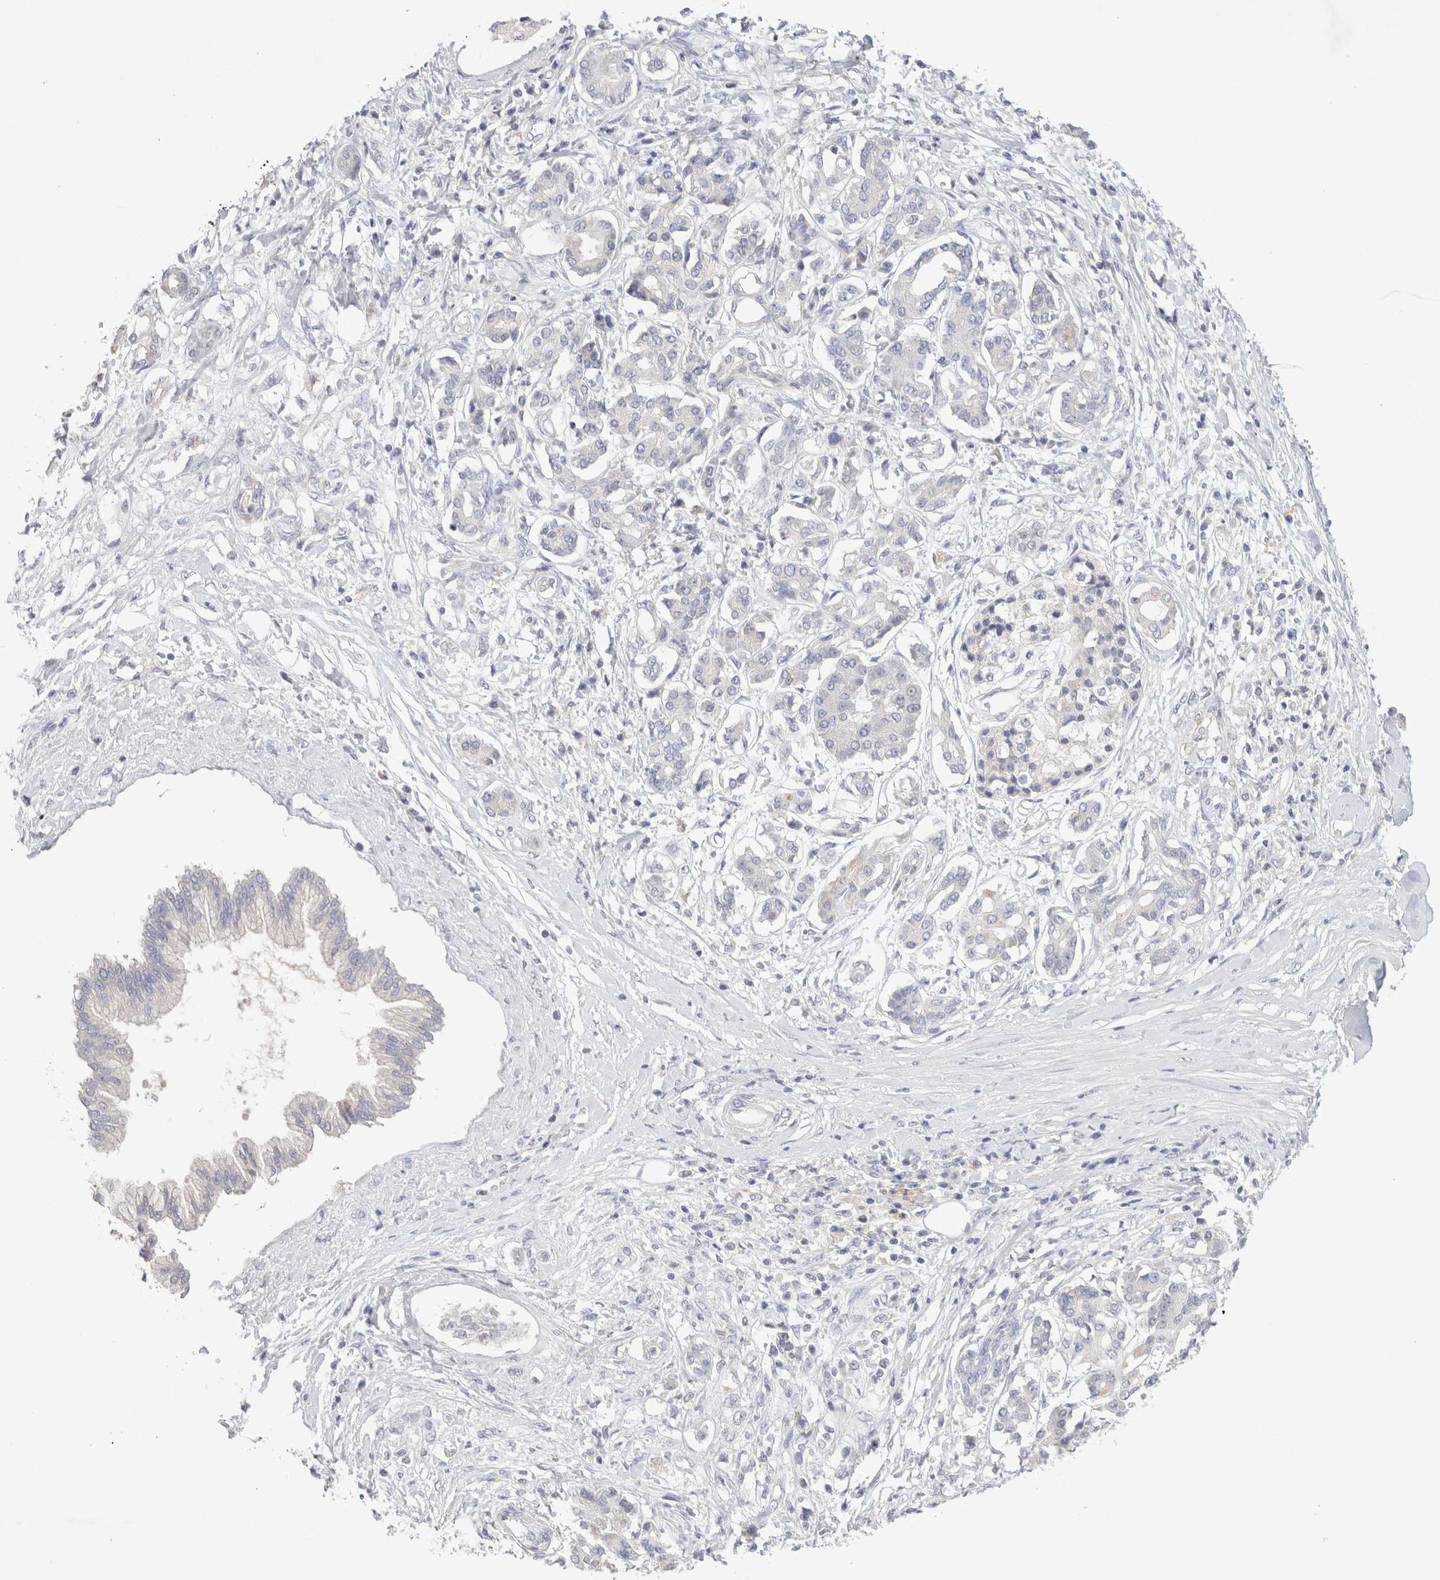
{"staining": {"intensity": "negative", "quantity": "none", "location": "none"}, "tissue": "pancreatic cancer", "cell_type": "Tumor cells", "image_type": "cancer", "snomed": [{"axis": "morphology", "description": "Adenocarcinoma, NOS"}, {"axis": "topography", "description": "Pancreas"}], "caption": "IHC photomicrograph of human pancreatic adenocarcinoma stained for a protein (brown), which displays no staining in tumor cells.", "gene": "MPP2", "patient": {"sex": "female", "age": 56}}